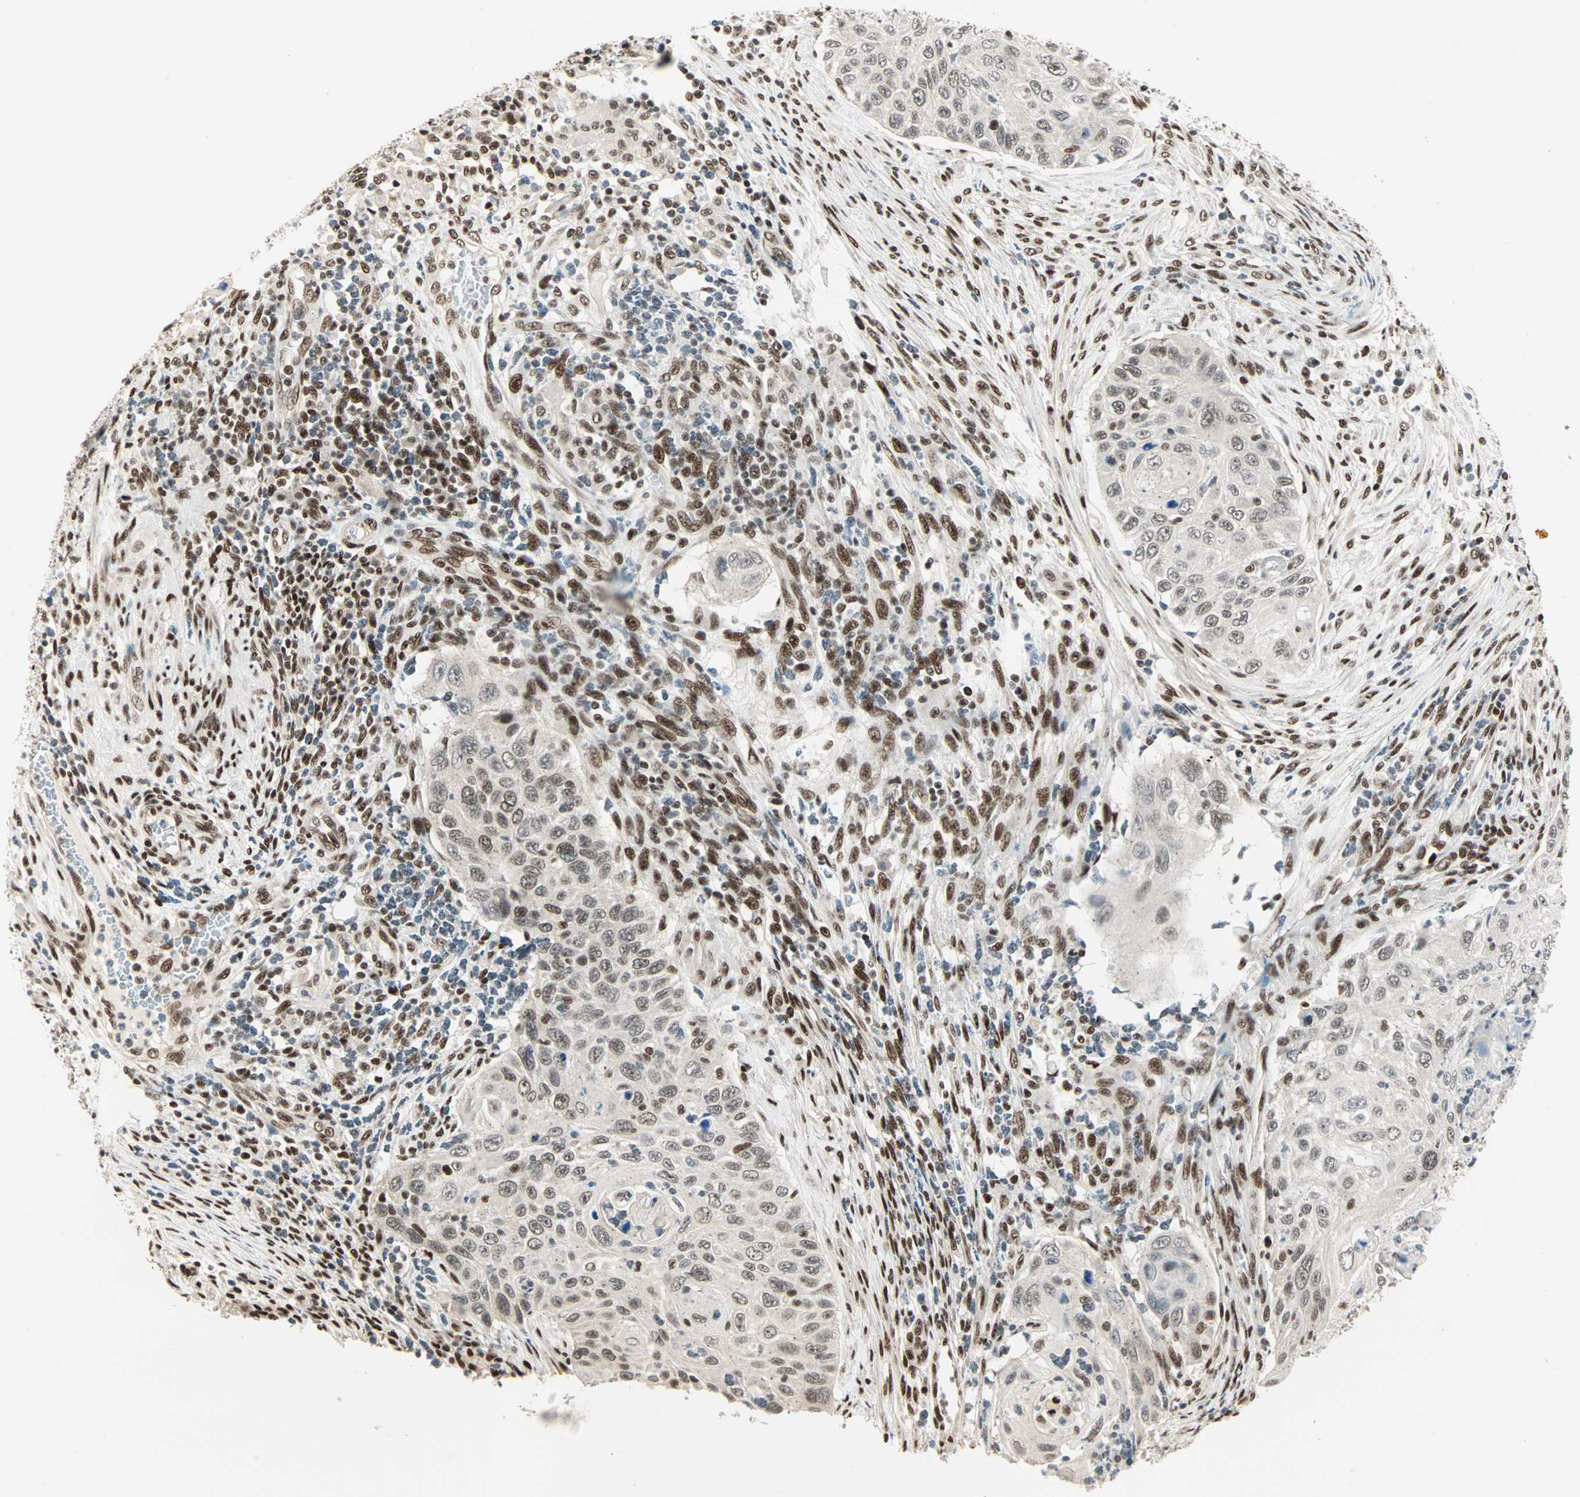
{"staining": {"intensity": "moderate", "quantity": "25%-75%", "location": "nuclear"}, "tissue": "cervical cancer", "cell_type": "Tumor cells", "image_type": "cancer", "snomed": [{"axis": "morphology", "description": "Squamous cell carcinoma, NOS"}, {"axis": "topography", "description": "Cervix"}], "caption": "Cervical cancer stained for a protein (brown) displays moderate nuclear positive staining in approximately 25%-75% of tumor cells.", "gene": "BLM", "patient": {"sex": "female", "age": 70}}